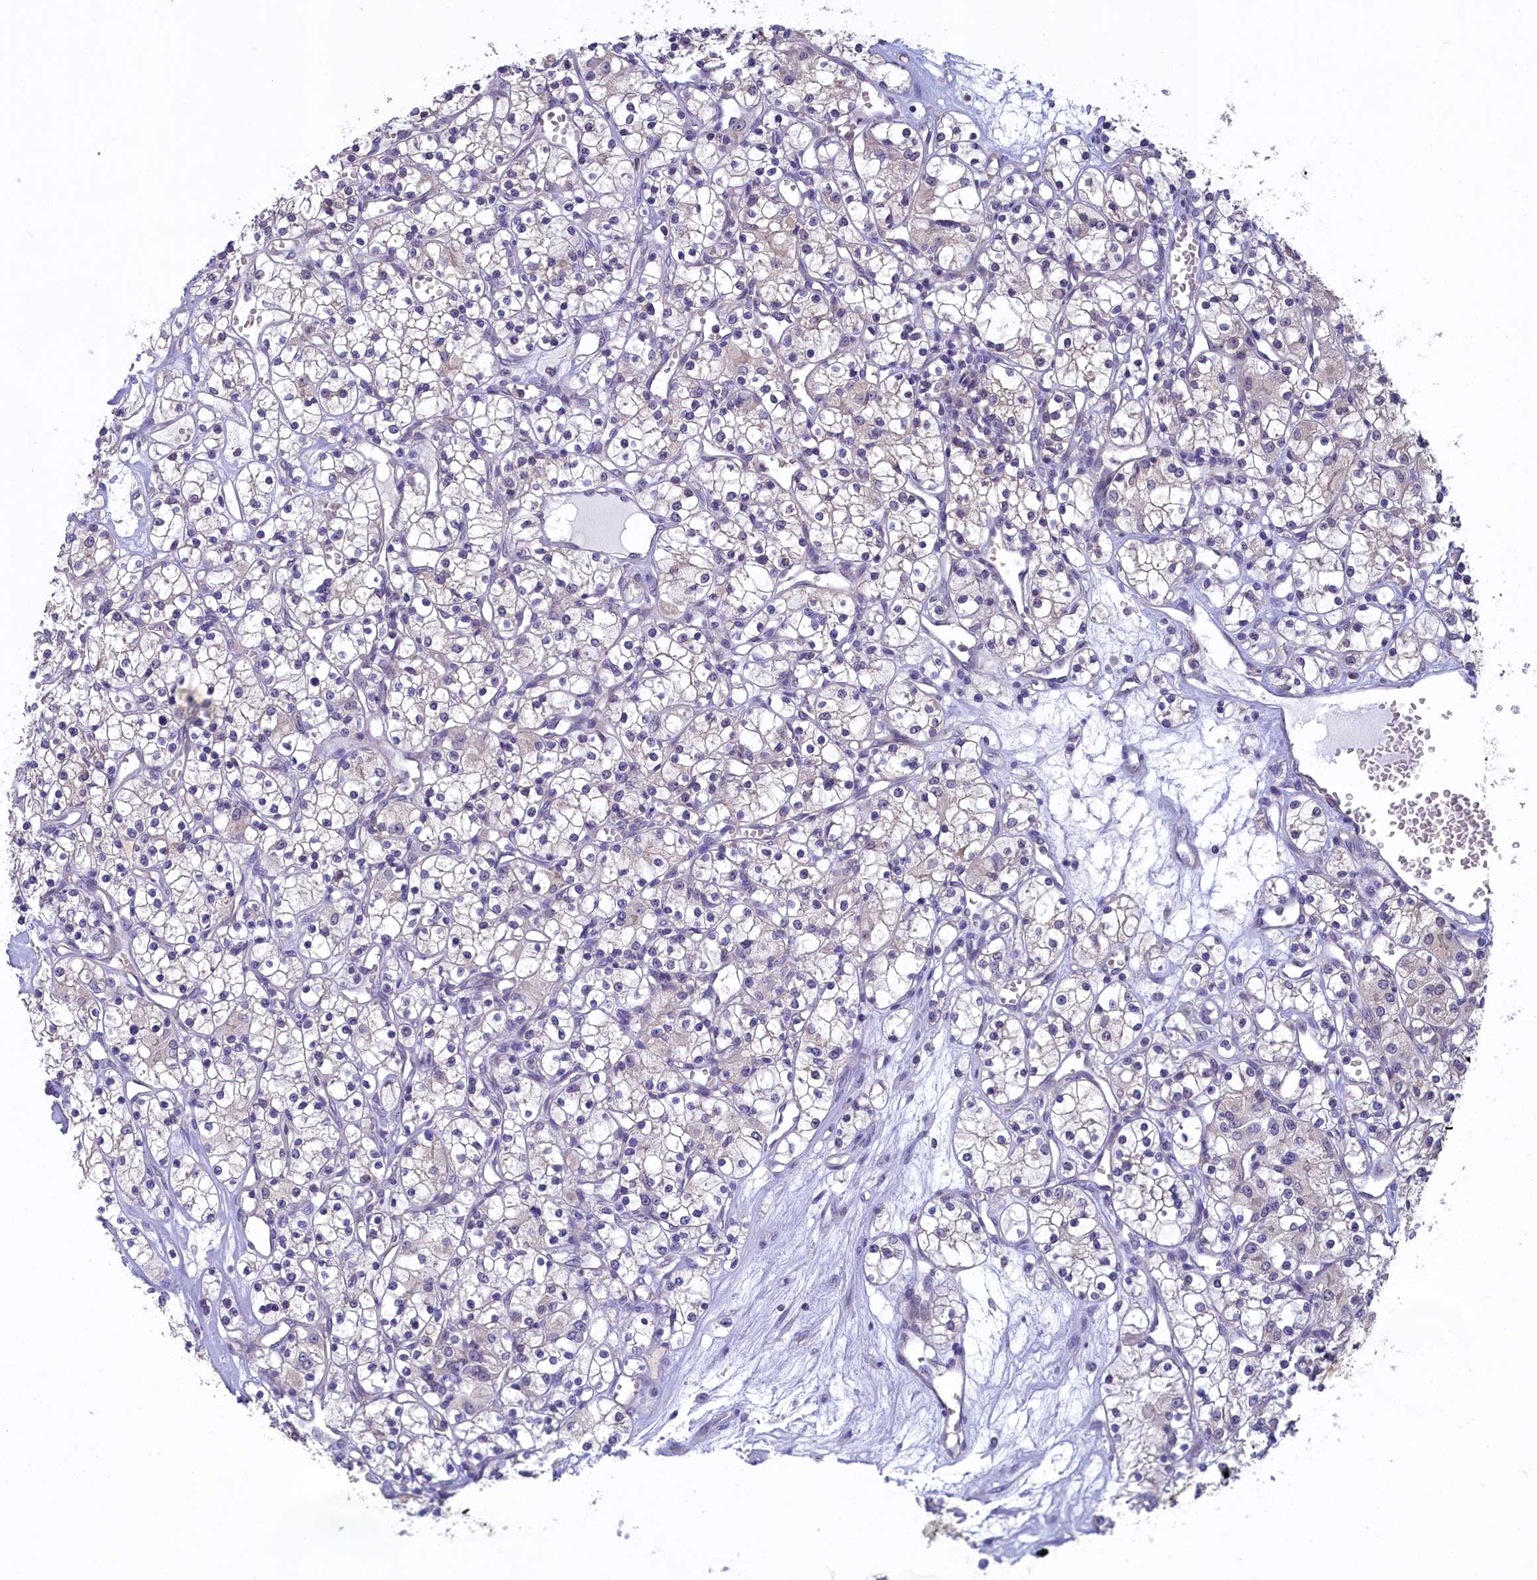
{"staining": {"intensity": "negative", "quantity": "none", "location": "none"}, "tissue": "renal cancer", "cell_type": "Tumor cells", "image_type": "cancer", "snomed": [{"axis": "morphology", "description": "Adenocarcinoma, NOS"}, {"axis": "topography", "description": "Kidney"}], "caption": "Tumor cells are negative for protein expression in human renal cancer.", "gene": "UCHL3", "patient": {"sex": "female", "age": 59}}